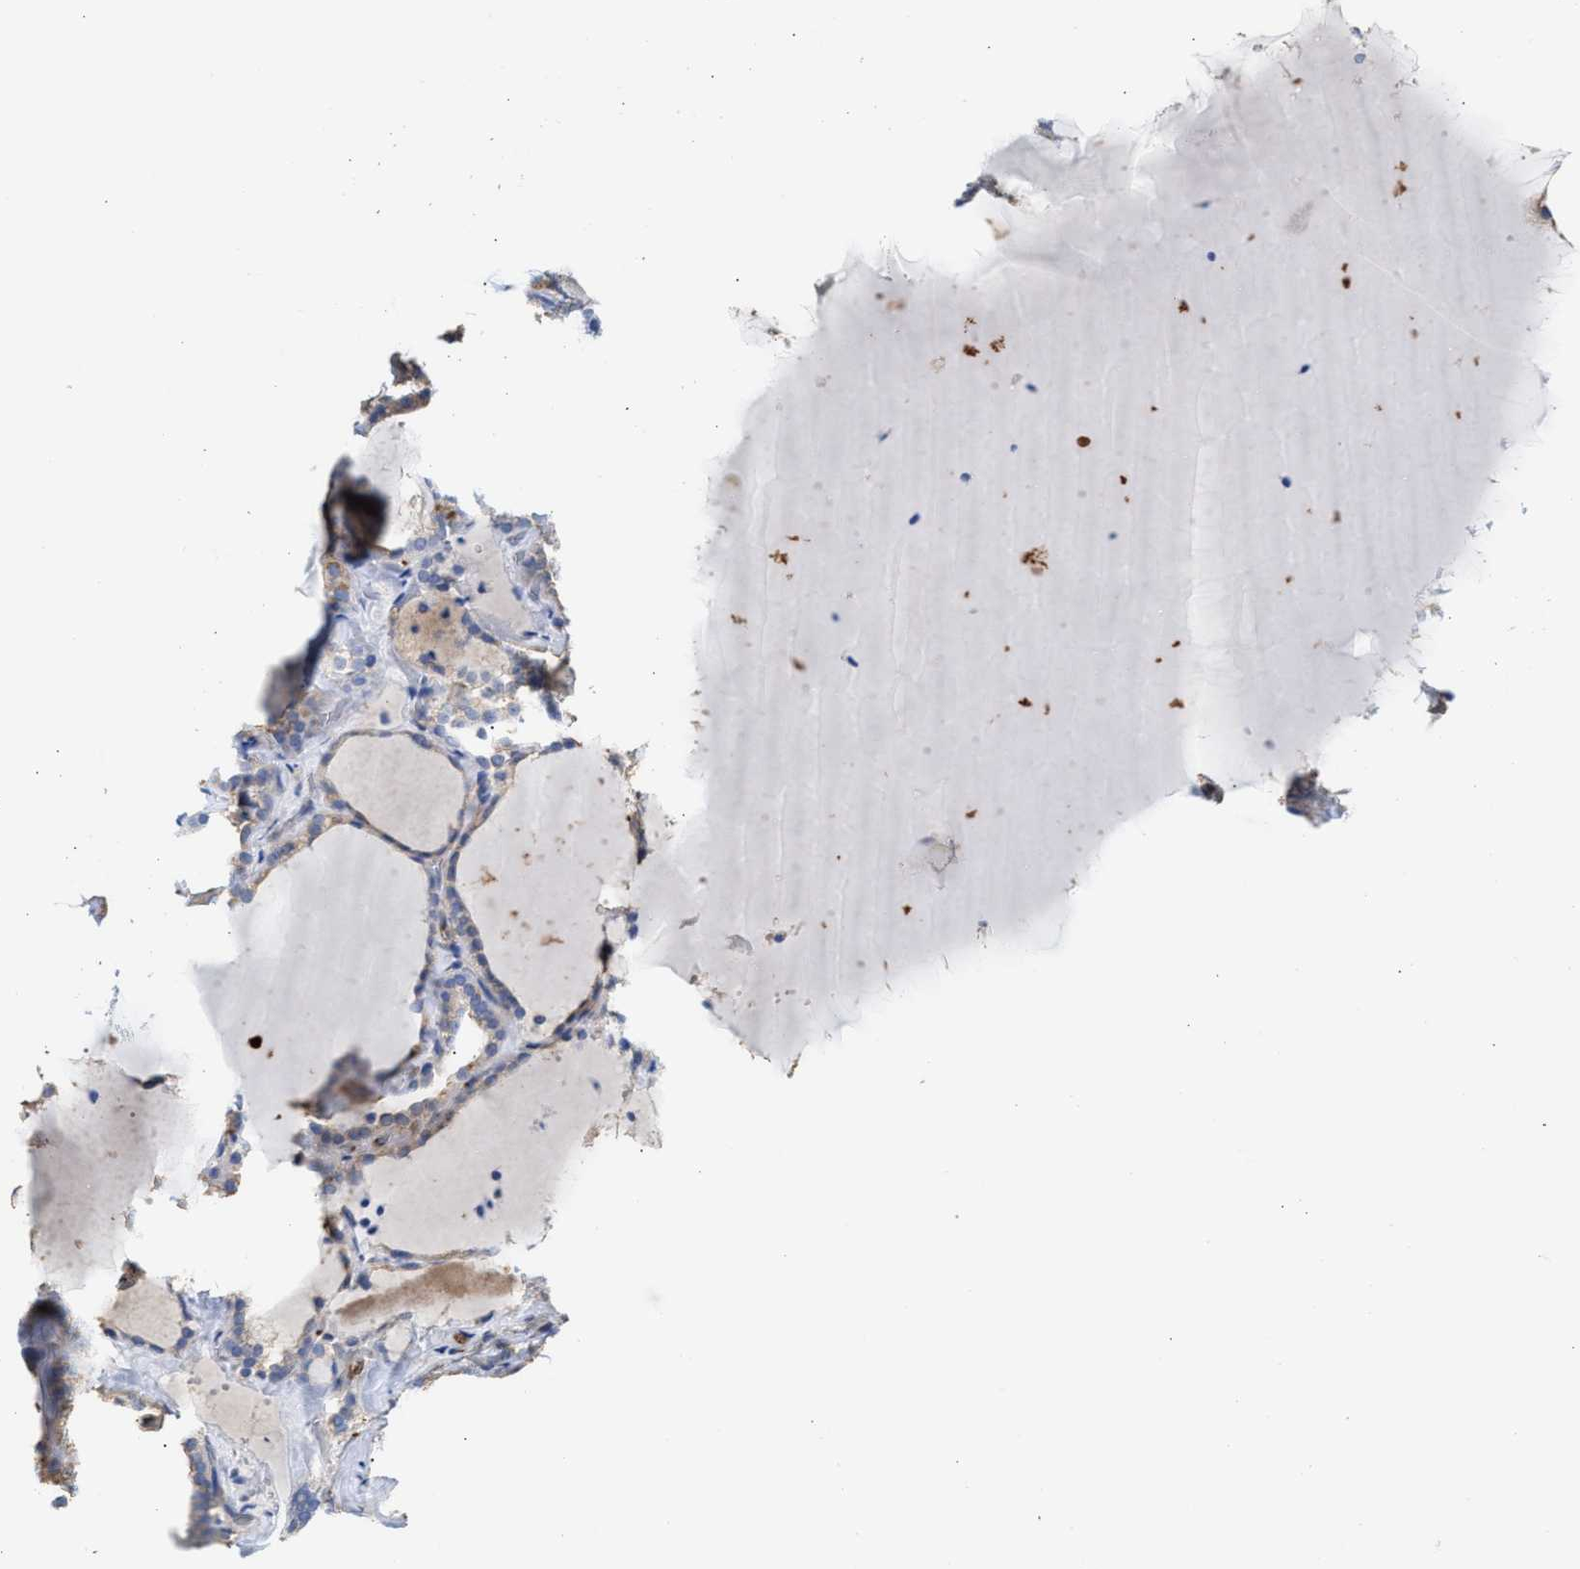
{"staining": {"intensity": "negative", "quantity": "none", "location": "none"}, "tissue": "thyroid gland", "cell_type": "Glandular cells", "image_type": "normal", "snomed": [{"axis": "morphology", "description": "Normal tissue, NOS"}, {"axis": "topography", "description": "Thyroid gland"}], "caption": "Immunohistochemistry image of unremarkable thyroid gland stained for a protein (brown), which reveals no expression in glandular cells. (Stains: DAB IHC with hematoxylin counter stain, Microscopy: brightfield microscopy at high magnification).", "gene": "HS3ST5", "patient": {"sex": "female", "age": 22}}